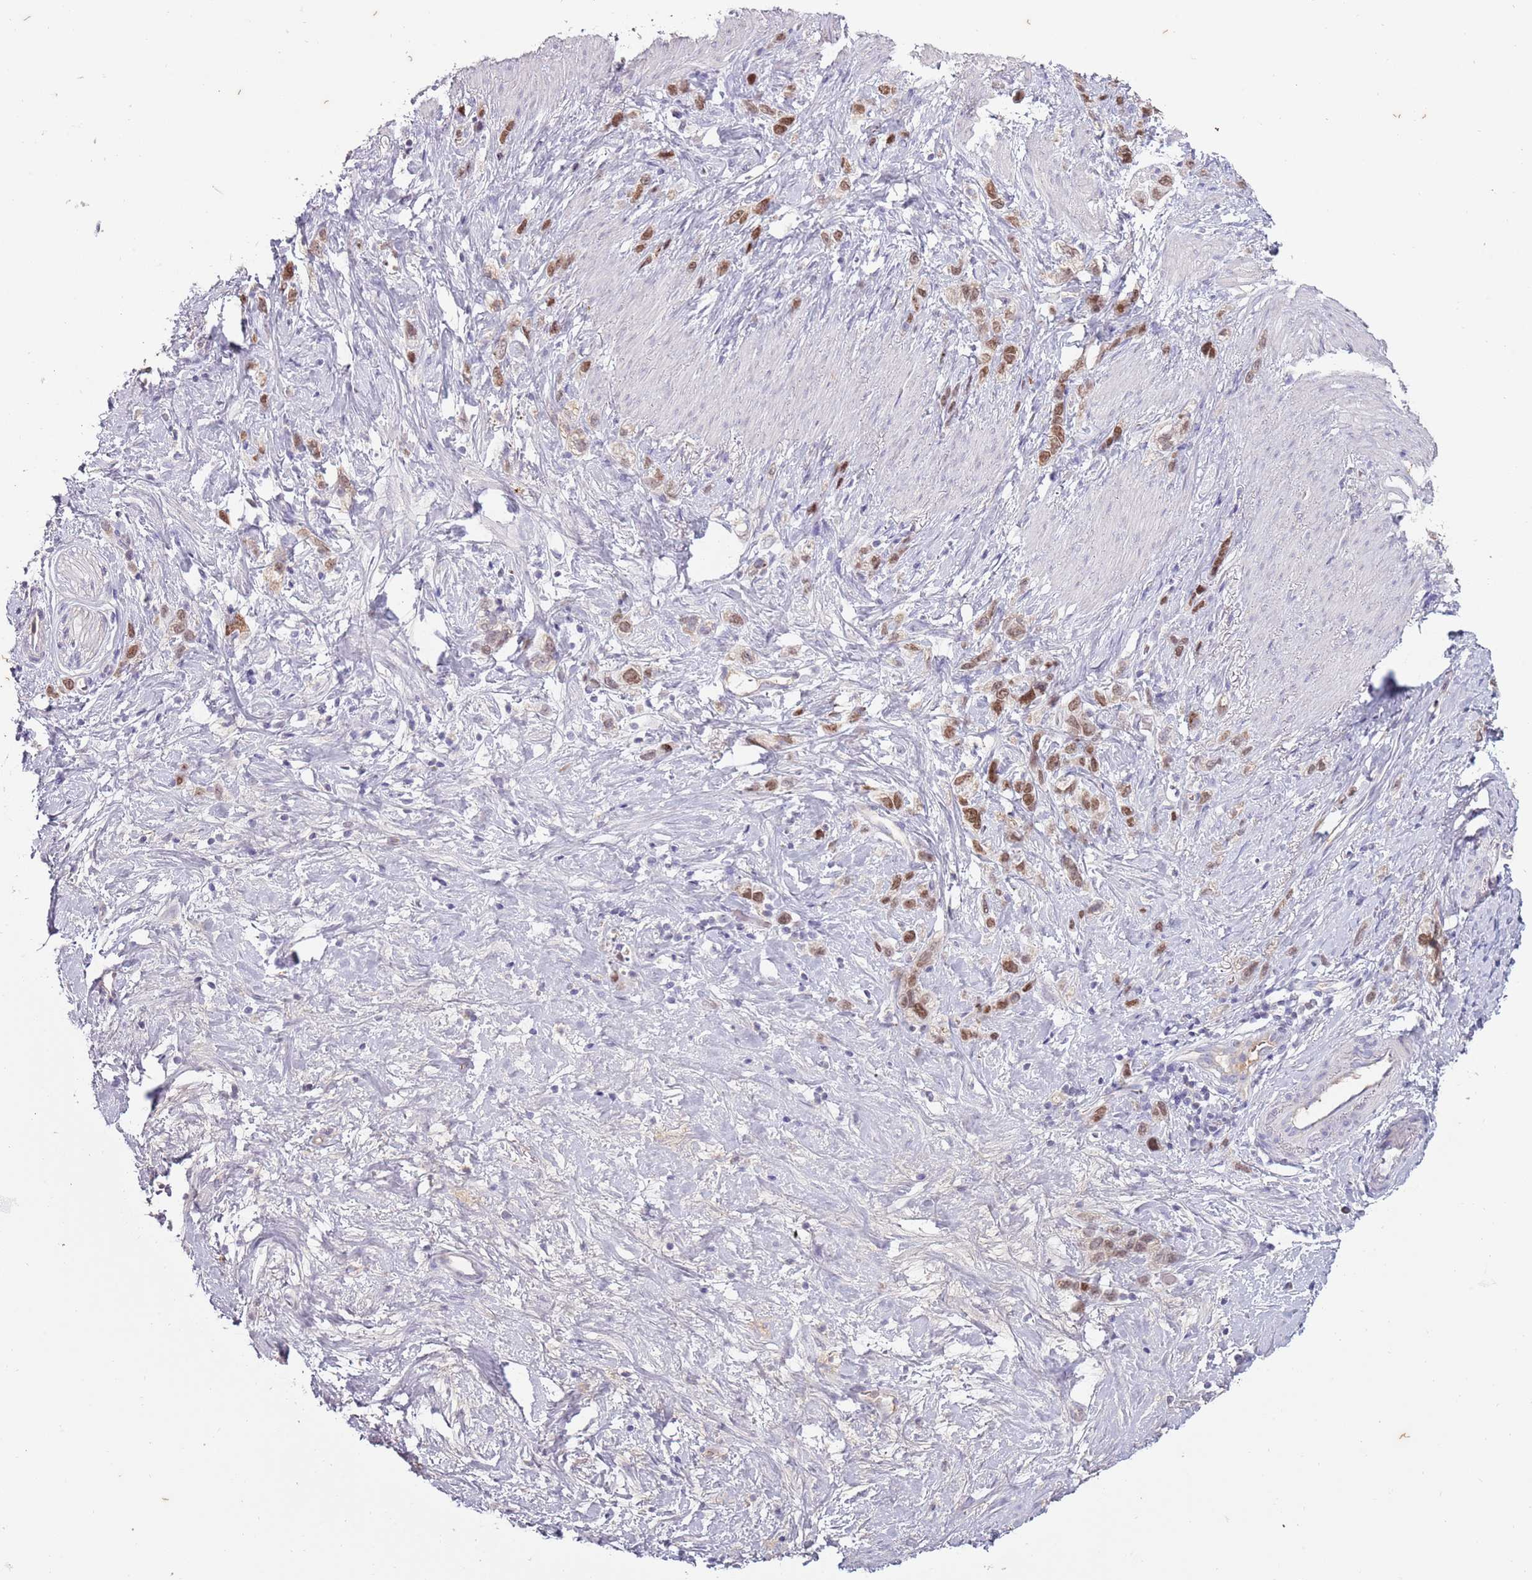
{"staining": {"intensity": "moderate", "quantity": ">75%", "location": "nuclear"}, "tissue": "stomach cancer", "cell_type": "Tumor cells", "image_type": "cancer", "snomed": [{"axis": "morphology", "description": "Adenocarcinoma, NOS"}, {"axis": "topography", "description": "Stomach"}], "caption": "About >75% of tumor cells in human stomach cancer reveal moderate nuclear protein expression as visualized by brown immunohistochemical staining.", "gene": "SYS1", "patient": {"sex": "female", "age": 65}}